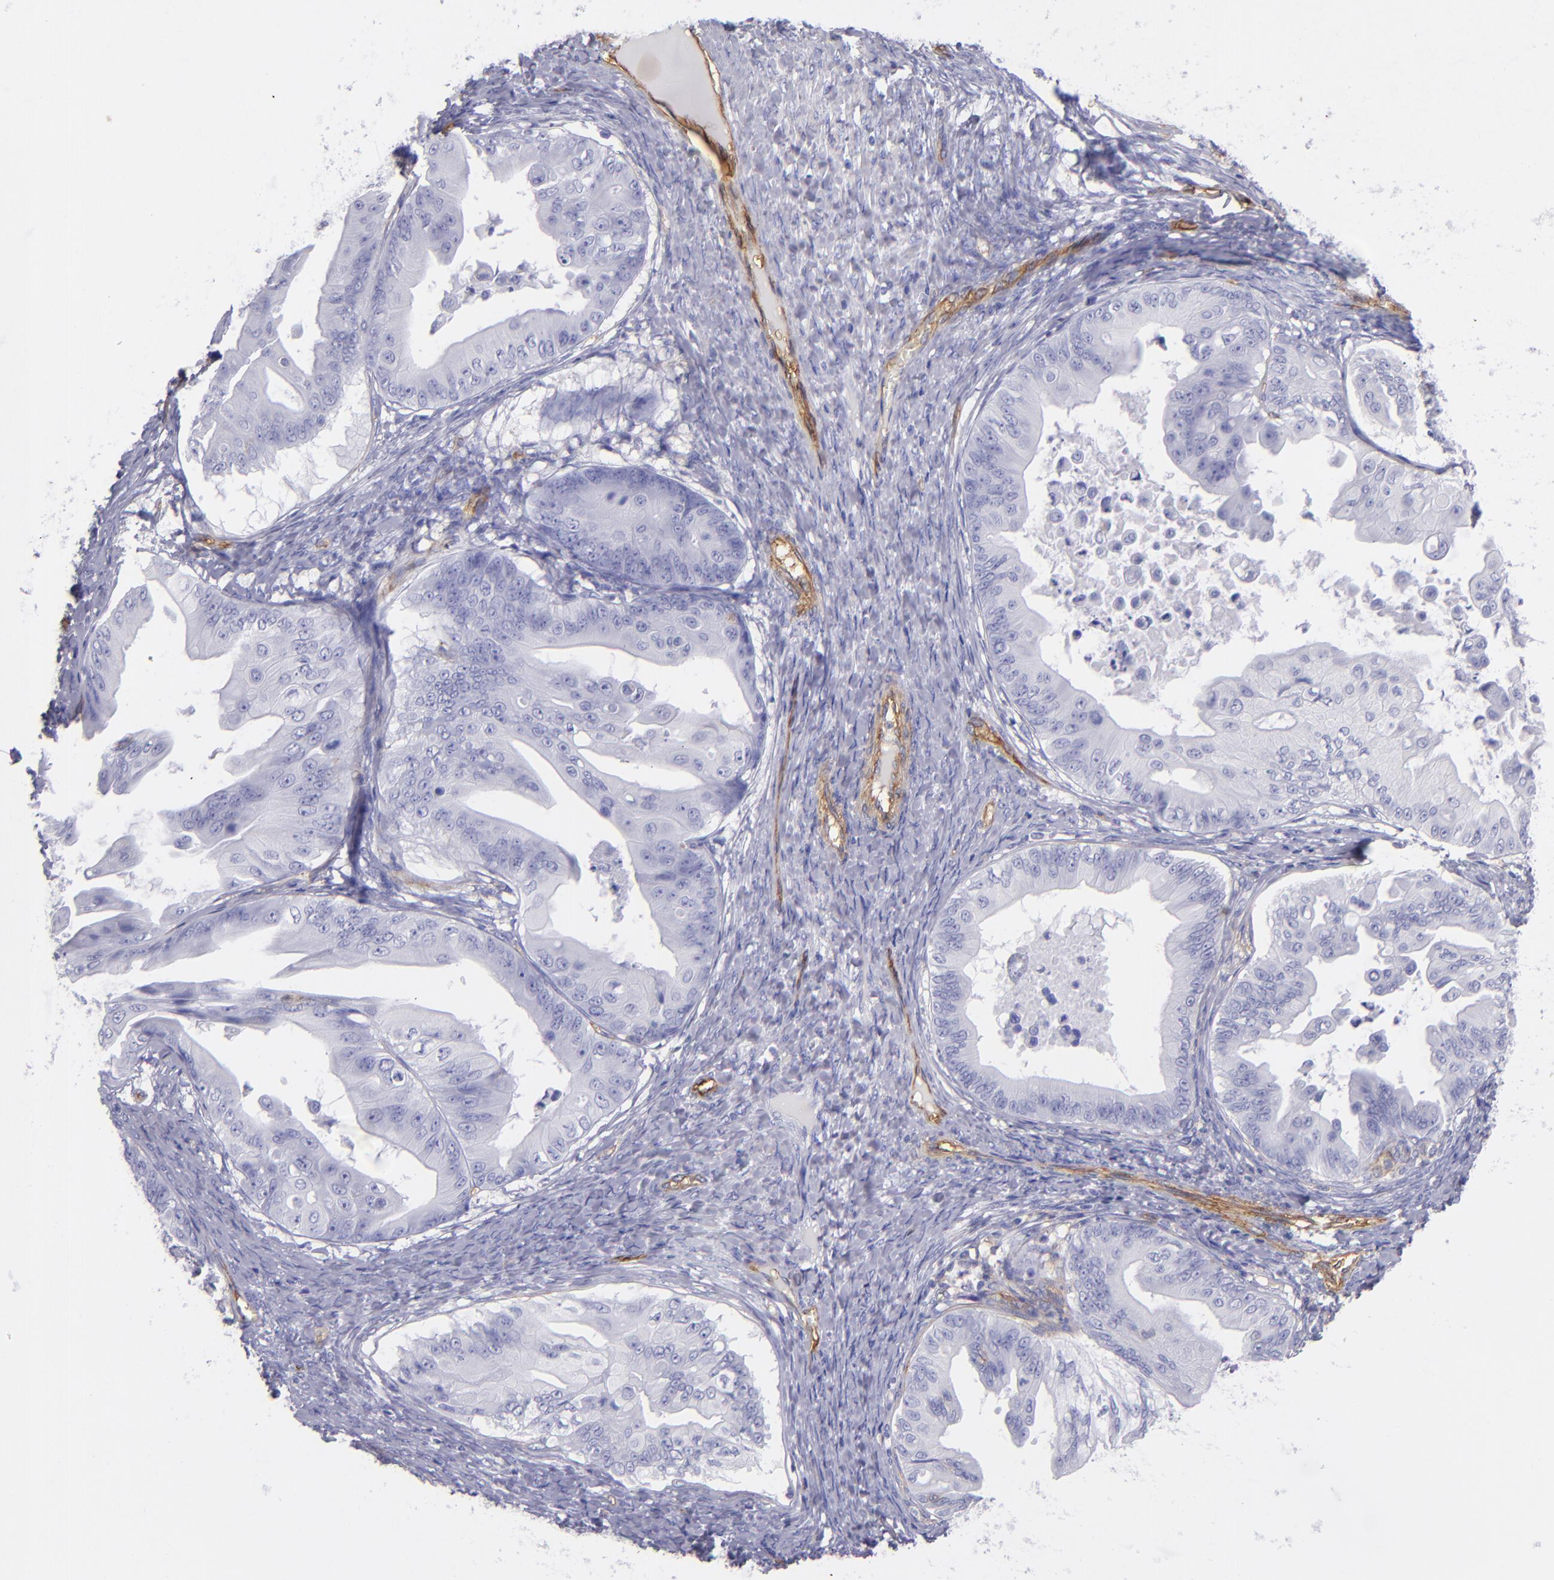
{"staining": {"intensity": "negative", "quantity": "none", "location": "none"}, "tissue": "ovarian cancer", "cell_type": "Tumor cells", "image_type": "cancer", "snomed": [{"axis": "morphology", "description": "Cystadenocarcinoma, mucinous, NOS"}, {"axis": "topography", "description": "Ovary"}], "caption": "The image shows no significant expression in tumor cells of ovarian cancer (mucinous cystadenocarcinoma). Brightfield microscopy of IHC stained with DAB (3,3'-diaminobenzidine) (brown) and hematoxylin (blue), captured at high magnification.", "gene": "ENTPD1", "patient": {"sex": "female", "age": 37}}